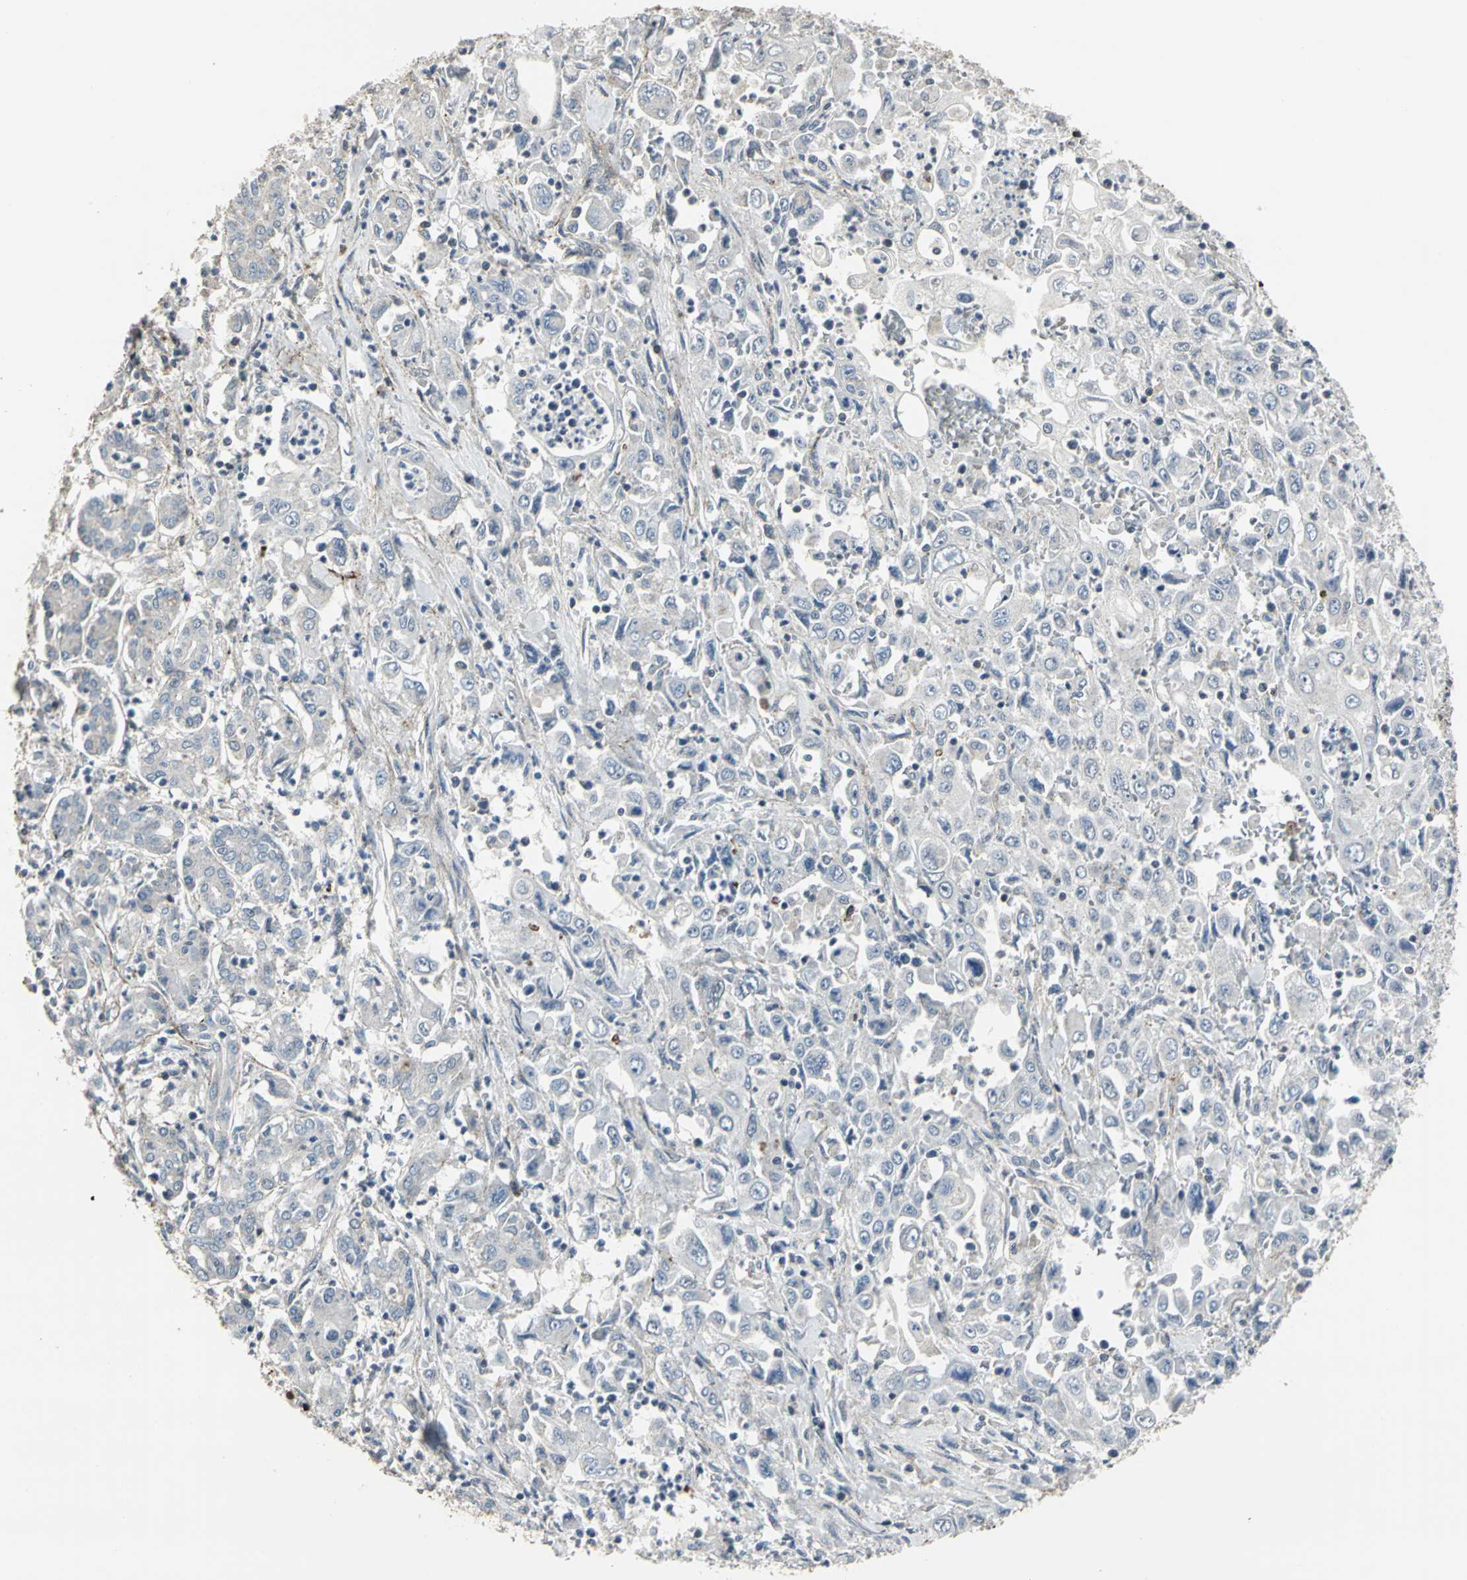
{"staining": {"intensity": "negative", "quantity": "none", "location": "none"}, "tissue": "pancreatic cancer", "cell_type": "Tumor cells", "image_type": "cancer", "snomed": [{"axis": "morphology", "description": "Adenocarcinoma, NOS"}, {"axis": "topography", "description": "Pancreas"}], "caption": "An immunohistochemistry image of pancreatic adenocarcinoma is shown. There is no staining in tumor cells of pancreatic adenocarcinoma.", "gene": "DNAJB4", "patient": {"sex": "male", "age": 70}}